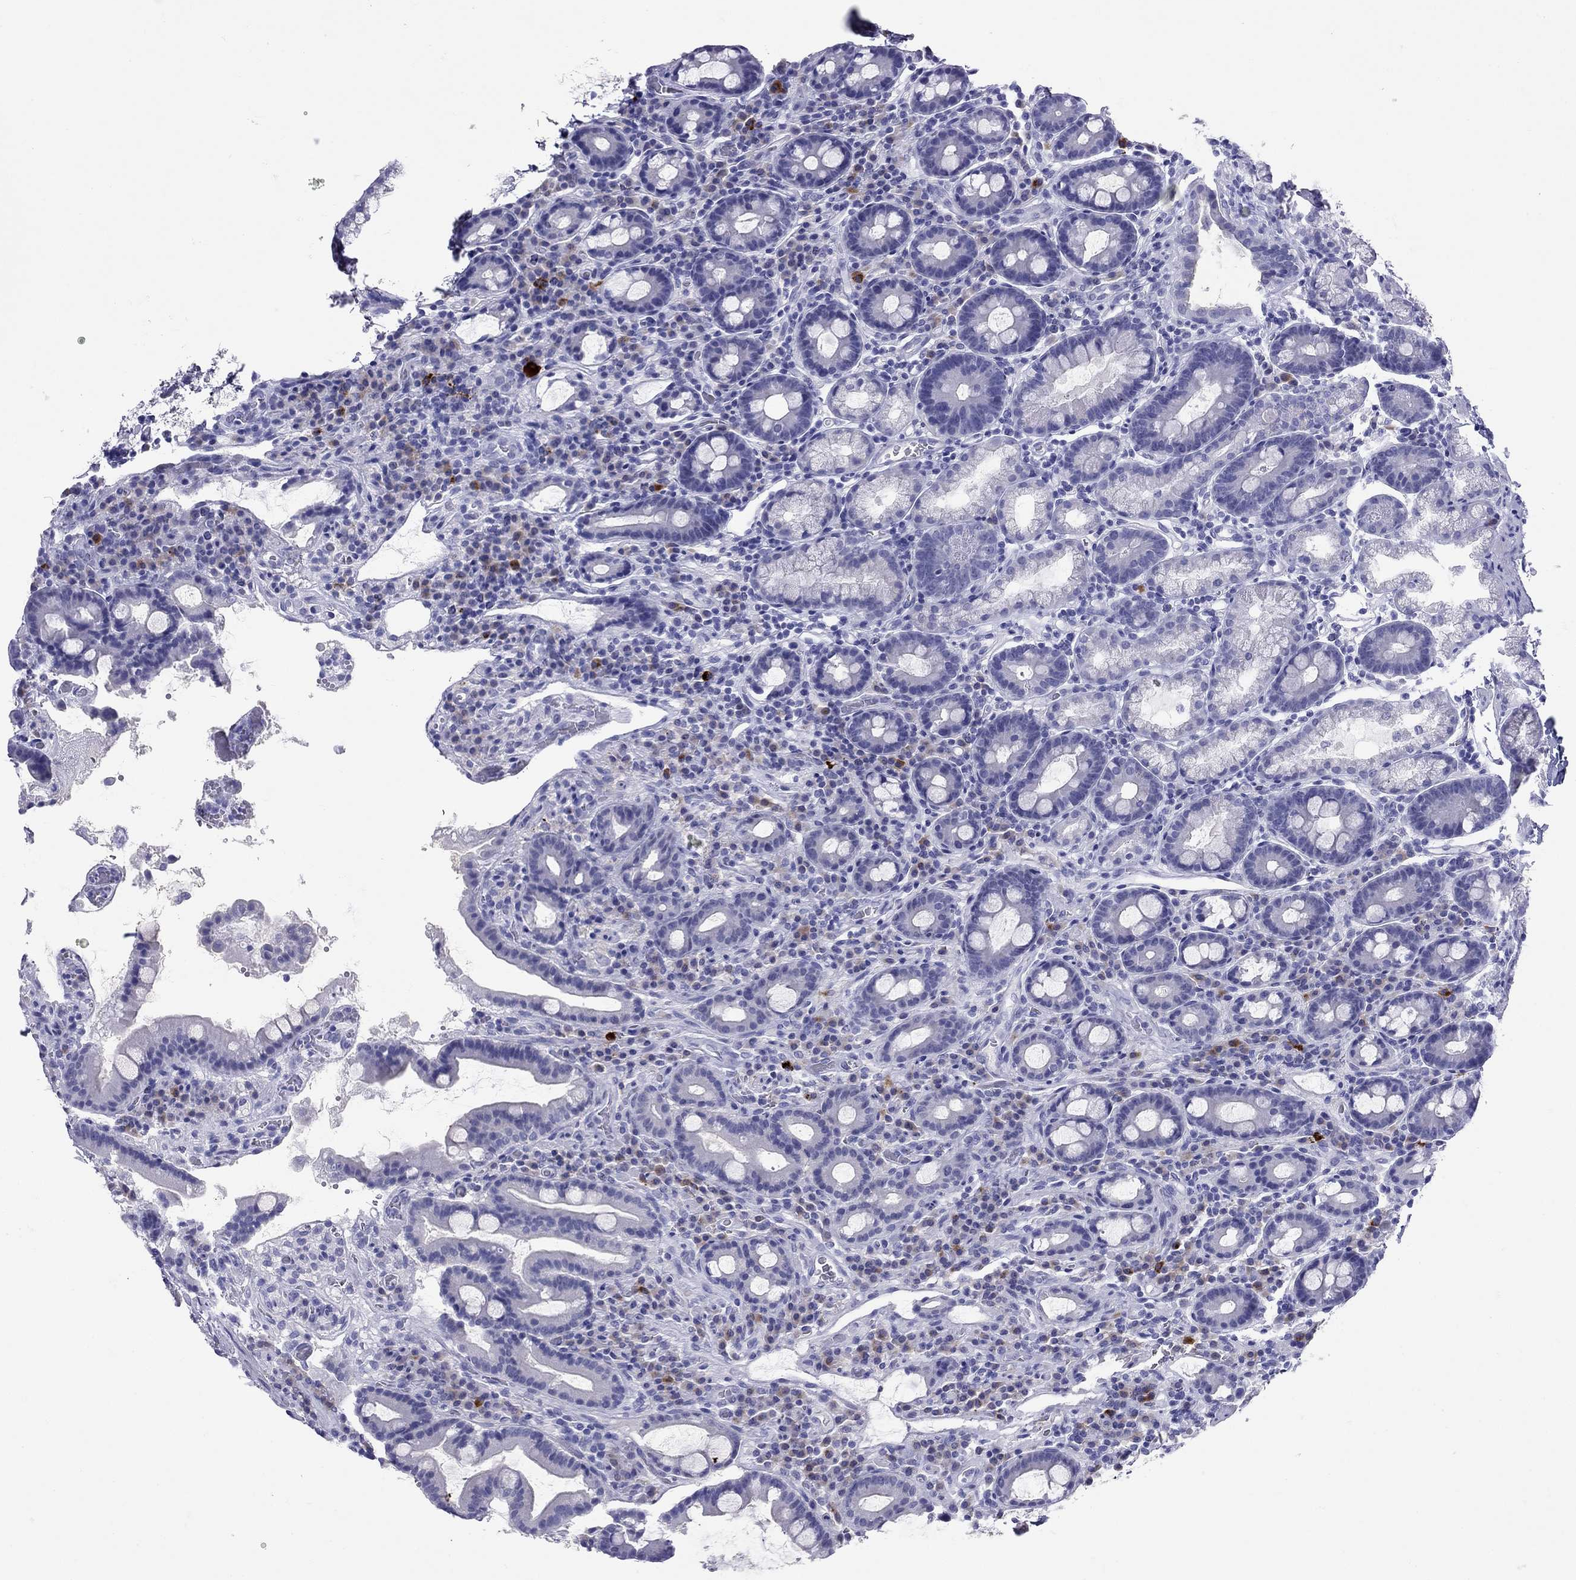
{"staining": {"intensity": "negative", "quantity": "none", "location": "none"}, "tissue": "duodenum", "cell_type": "Glandular cells", "image_type": "normal", "snomed": [{"axis": "morphology", "description": "Normal tissue, NOS"}, {"axis": "topography", "description": "Duodenum"}], "caption": "Benign duodenum was stained to show a protein in brown. There is no significant positivity in glandular cells. (IHC, brightfield microscopy, high magnification).", "gene": "GRIA2", "patient": {"sex": "male", "age": 59}}